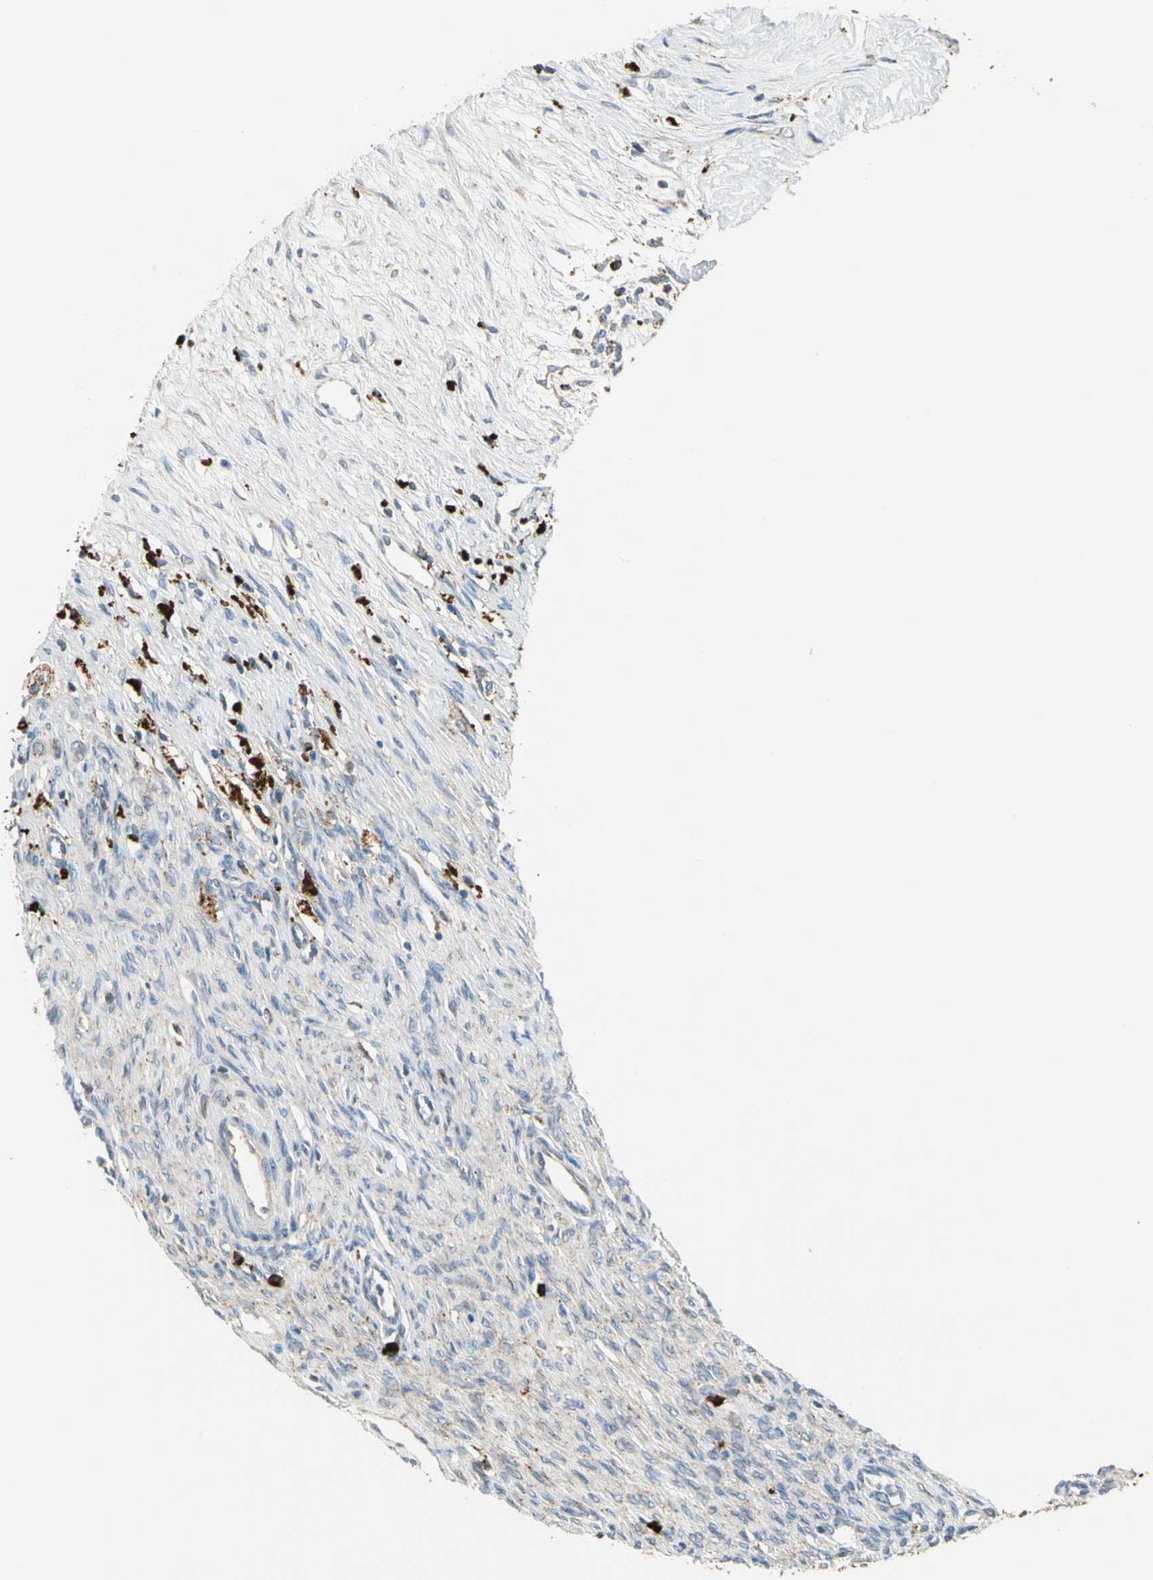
{"staining": {"intensity": "negative", "quantity": "none", "location": "none"}, "tissue": "ovary", "cell_type": "Ovarian stroma cells", "image_type": "normal", "snomed": [{"axis": "morphology", "description": "Normal tissue, NOS"}, {"axis": "topography", "description": "Ovary"}], "caption": "High power microscopy histopathology image of an IHC histopathology image of benign ovary, revealing no significant staining in ovarian stroma cells. (Immunohistochemistry, brightfield microscopy, high magnification).", "gene": "GM2A", "patient": {"sex": "female", "age": 33}}